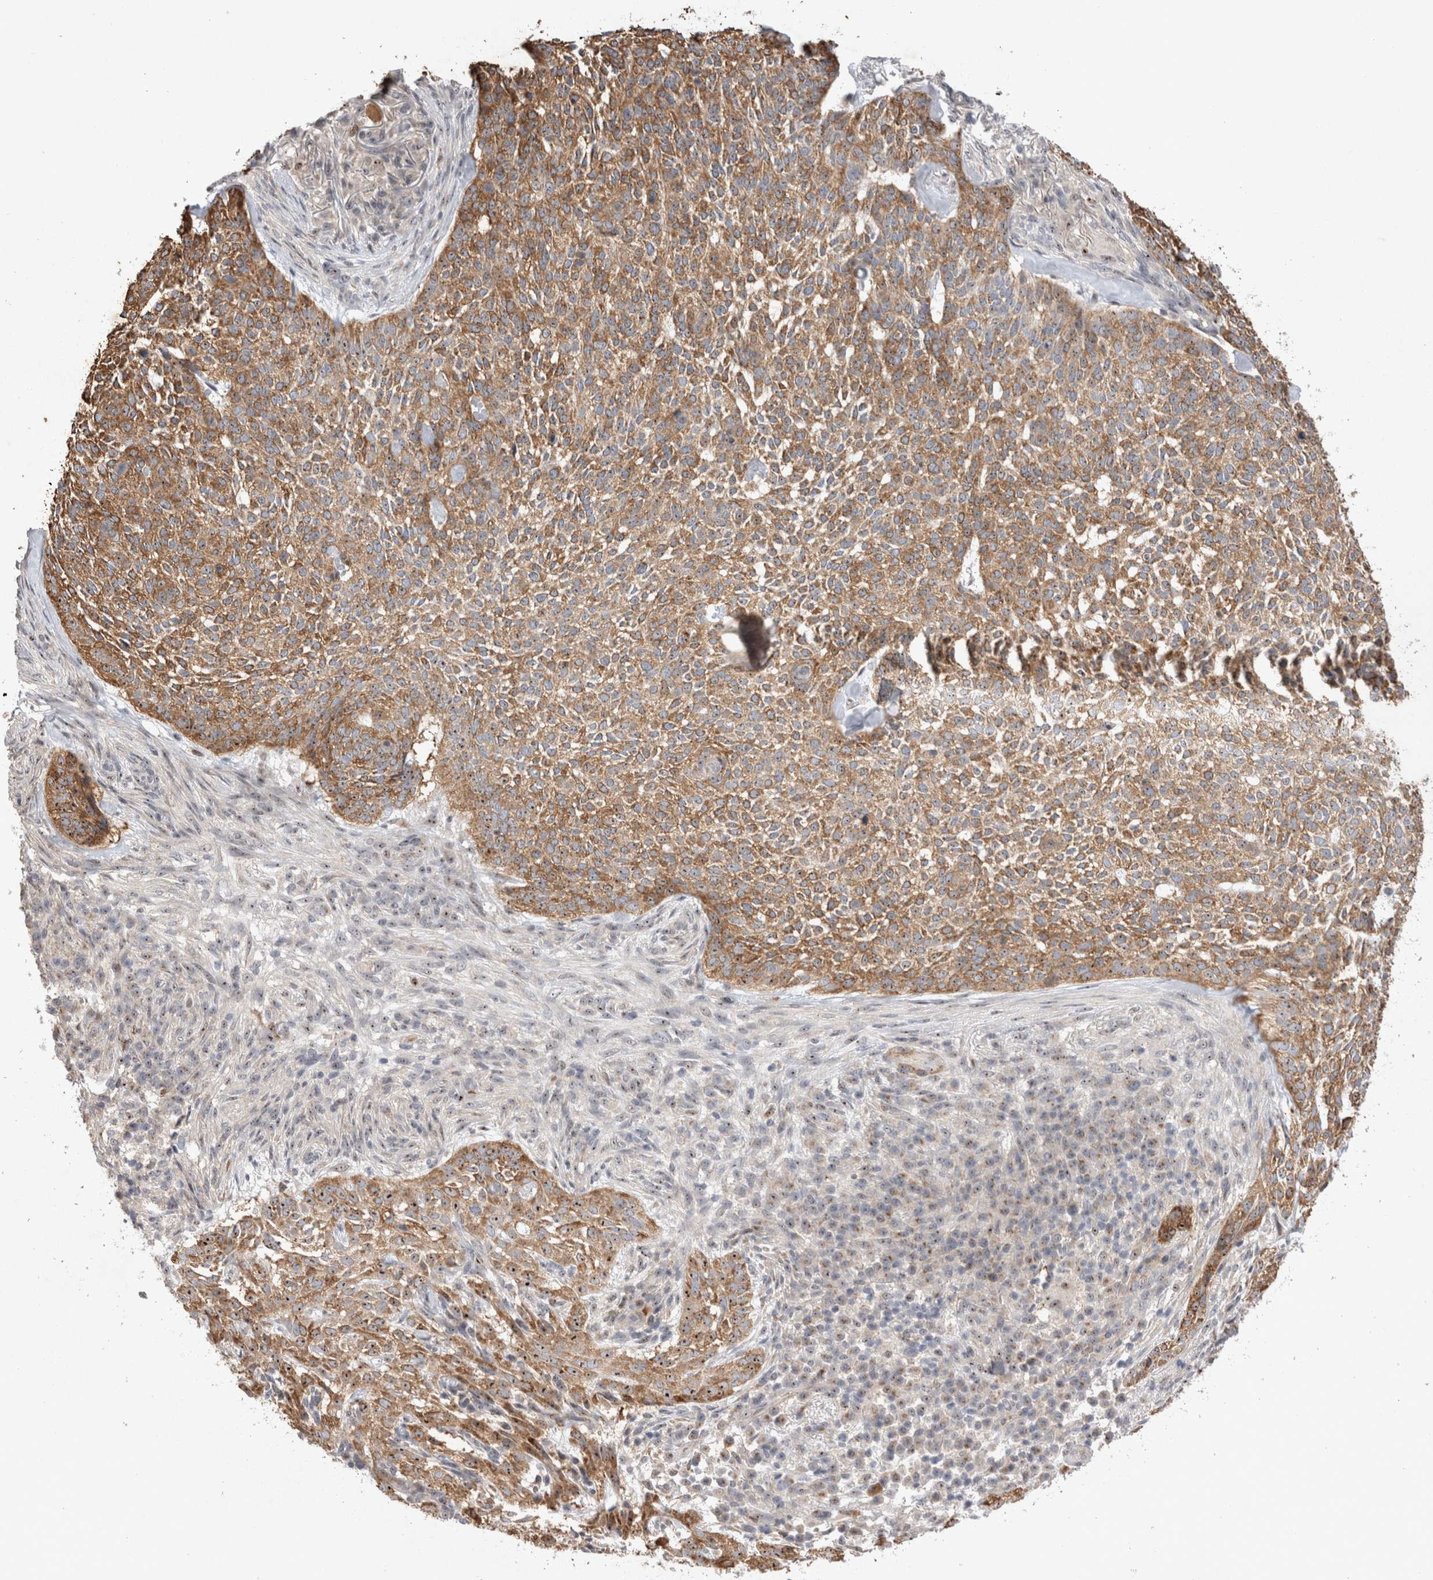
{"staining": {"intensity": "moderate", "quantity": ">75%", "location": "cytoplasmic/membranous,nuclear"}, "tissue": "skin cancer", "cell_type": "Tumor cells", "image_type": "cancer", "snomed": [{"axis": "morphology", "description": "Basal cell carcinoma"}, {"axis": "topography", "description": "Skin"}], "caption": "Immunohistochemistry (IHC) image of skin basal cell carcinoma stained for a protein (brown), which exhibits medium levels of moderate cytoplasmic/membranous and nuclear expression in about >75% of tumor cells.", "gene": "STK11", "patient": {"sex": "female", "age": 64}}